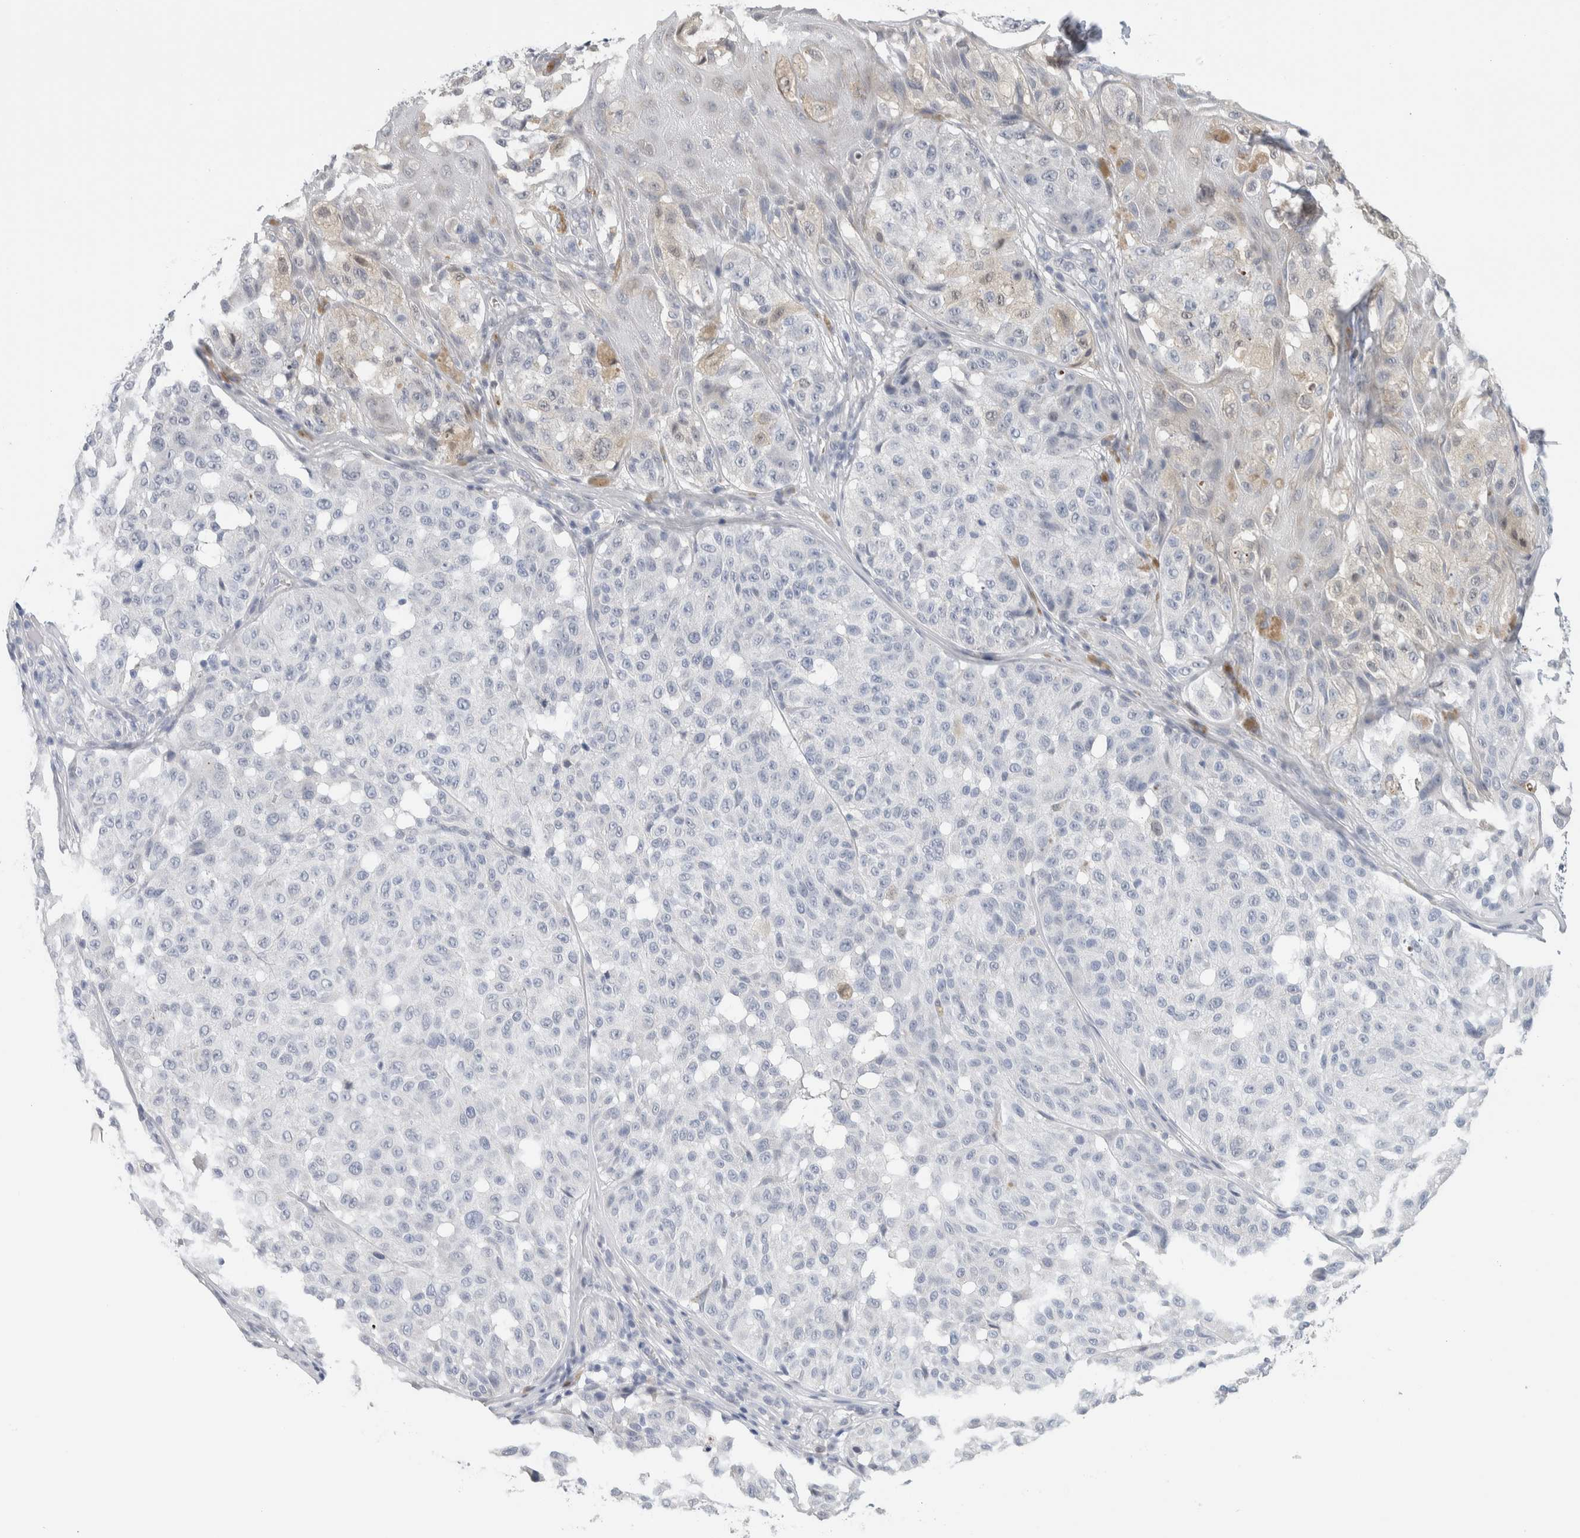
{"staining": {"intensity": "negative", "quantity": "none", "location": "none"}, "tissue": "melanoma", "cell_type": "Tumor cells", "image_type": "cancer", "snomed": [{"axis": "morphology", "description": "Malignant melanoma, NOS"}, {"axis": "topography", "description": "Skin"}], "caption": "Tumor cells show no significant positivity in malignant melanoma.", "gene": "SCN2A", "patient": {"sex": "female", "age": 46}}